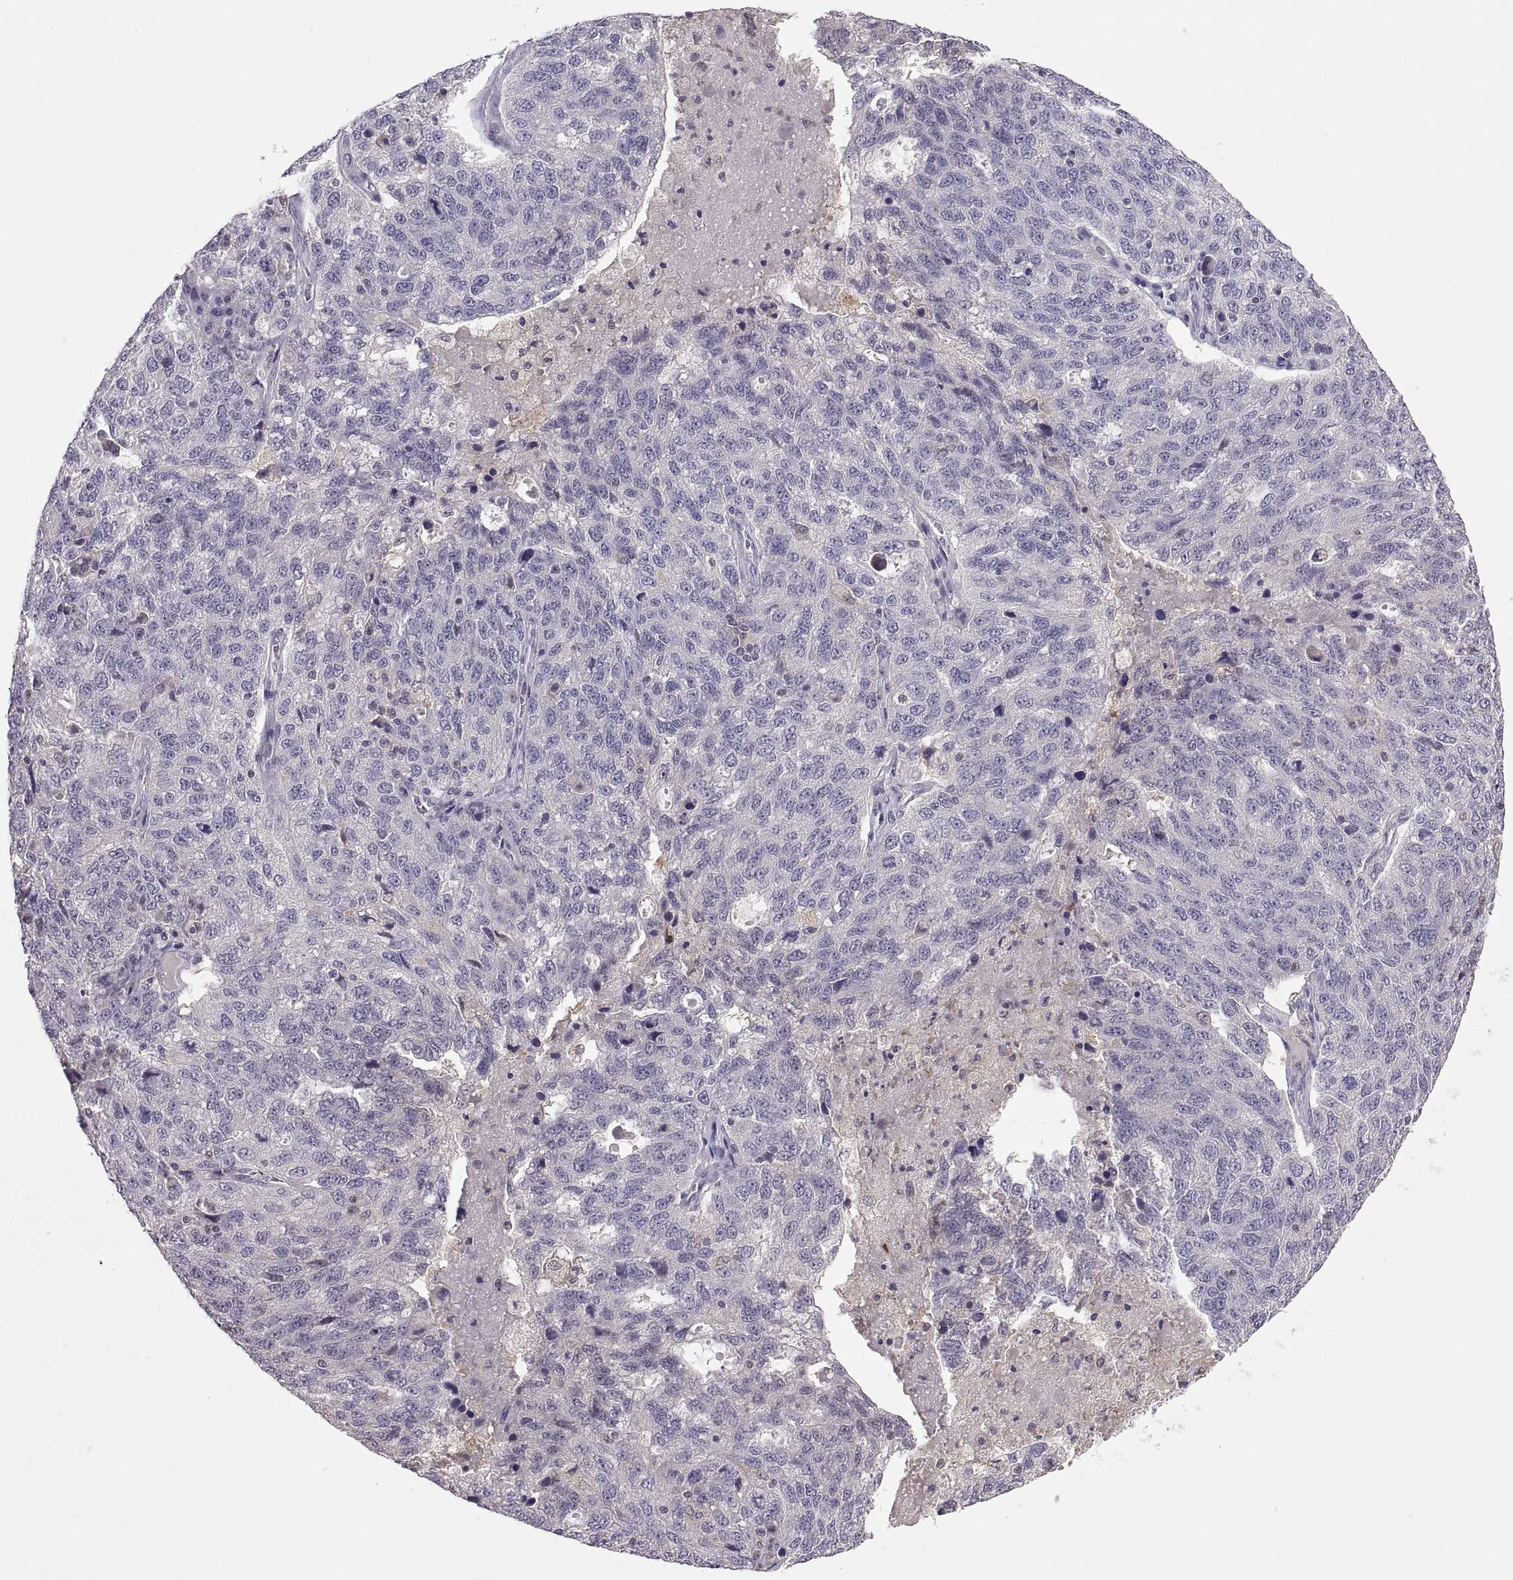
{"staining": {"intensity": "negative", "quantity": "none", "location": "none"}, "tissue": "ovarian cancer", "cell_type": "Tumor cells", "image_type": "cancer", "snomed": [{"axis": "morphology", "description": "Cystadenocarcinoma, serous, NOS"}, {"axis": "topography", "description": "Ovary"}], "caption": "High power microscopy image of an immunohistochemistry micrograph of ovarian serous cystadenocarcinoma, revealing no significant expression in tumor cells. (DAB (3,3'-diaminobenzidine) immunohistochemistry (IHC), high magnification).", "gene": "FGF9", "patient": {"sex": "female", "age": 71}}